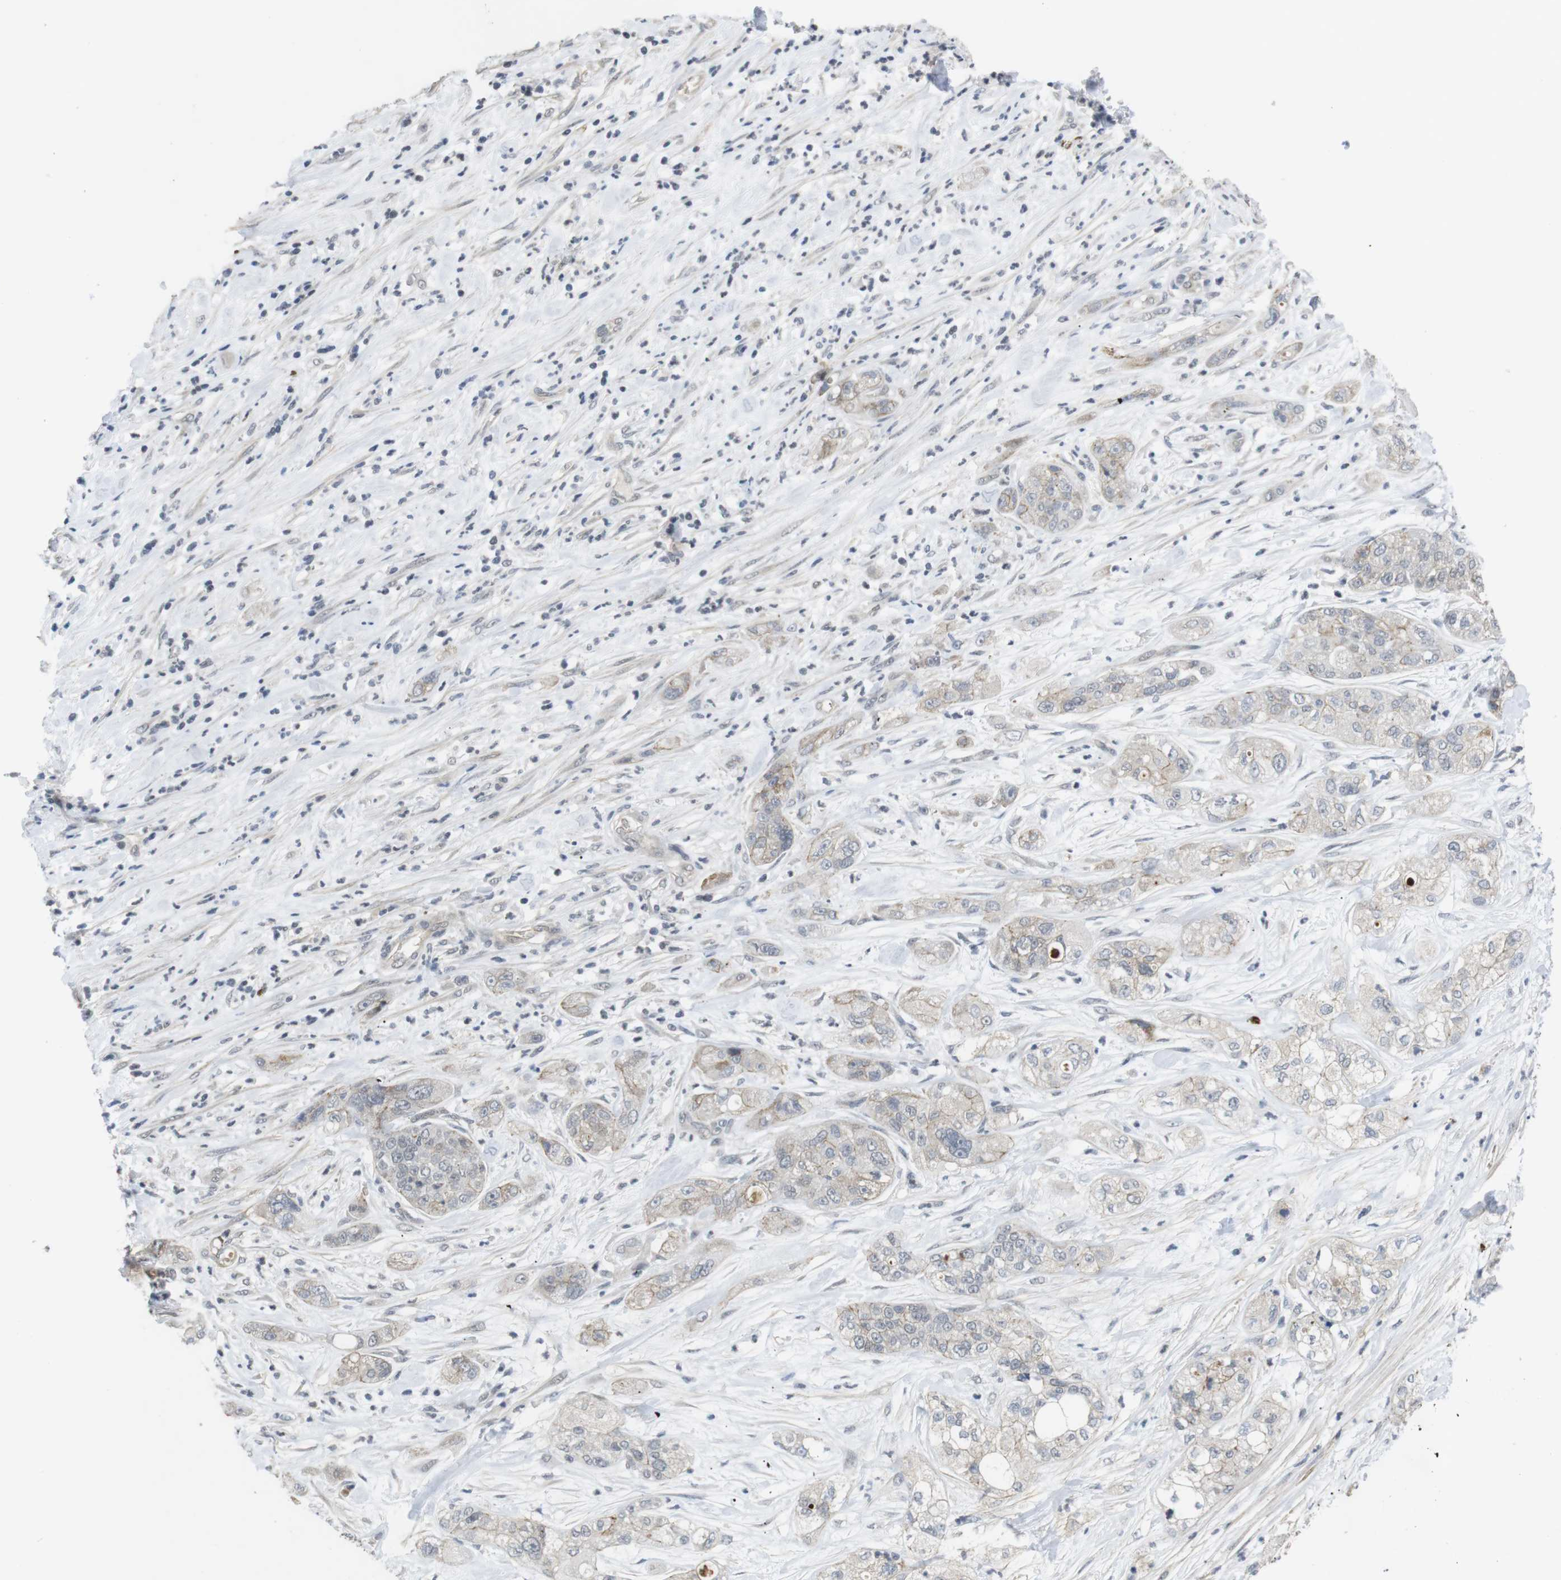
{"staining": {"intensity": "negative", "quantity": "none", "location": "none"}, "tissue": "pancreatic cancer", "cell_type": "Tumor cells", "image_type": "cancer", "snomed": [{"axis": "morphology", "description": "Adenocarcinoma, NOS"}, {"axis": "topography", "description": "Pancreas"}], "caption": "Human pancreatic cancer (adenocarcinoma) stained for a protein using immunohistochemistry (IHC) displays no positivity in tumor cells.", "gene": "NECTIN1", "patient": {"sex": "female", "age": 78}}